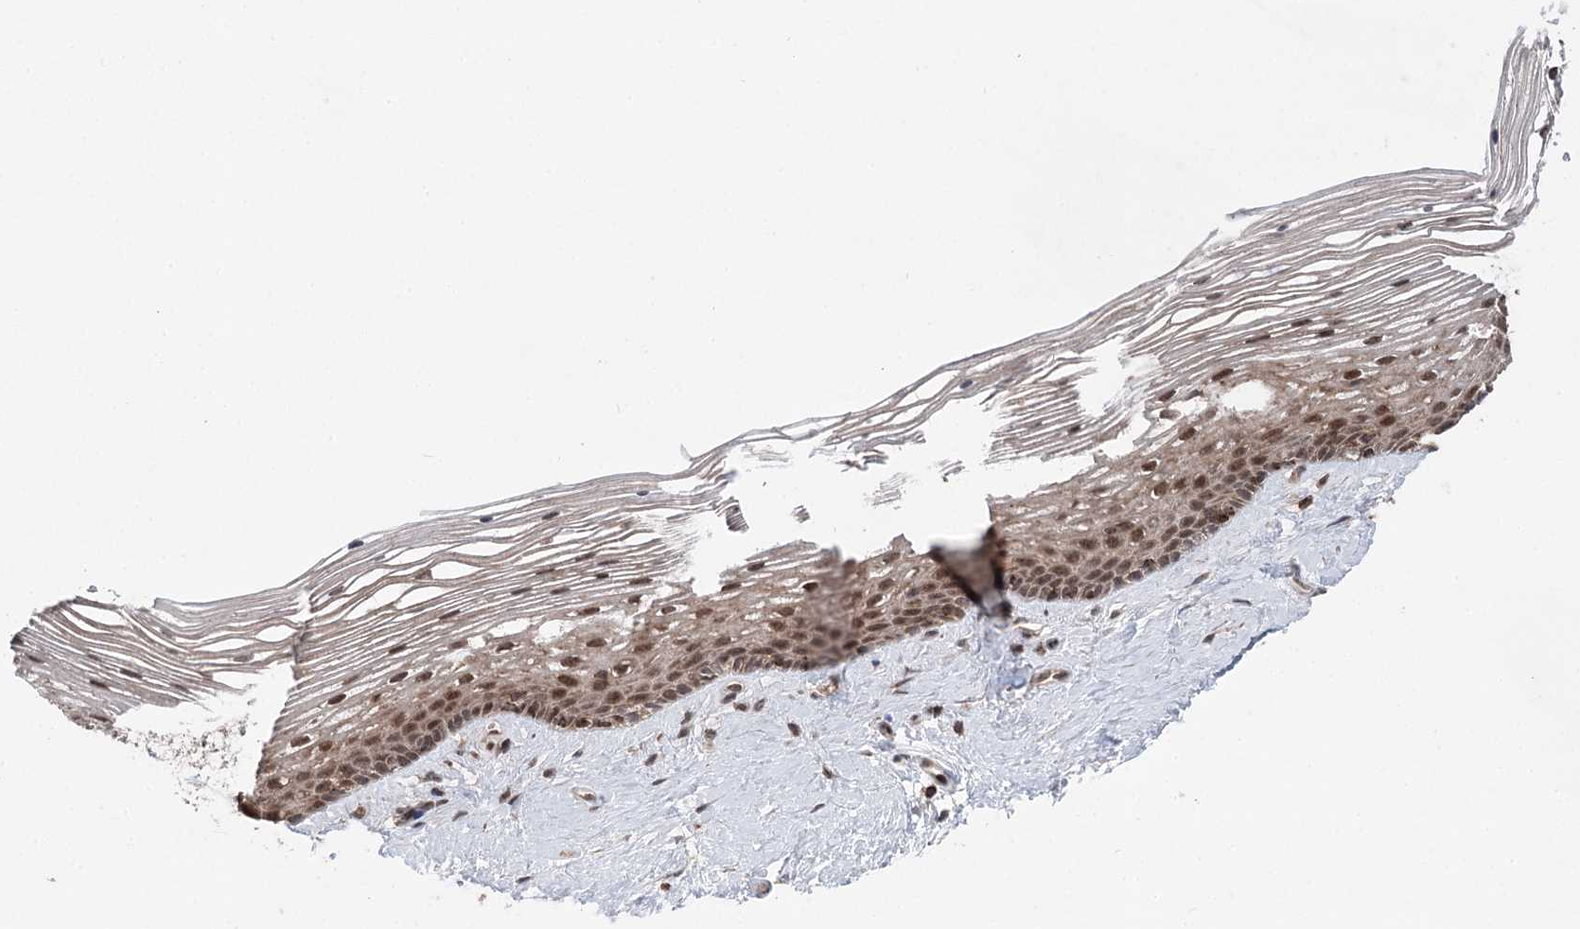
{"staining": {"intensity": "moderate", "quantity": ">75%", "location": "cytoplasmic/membranous,nuclear"}, "tissue": "vagina", "cell_type": "Squamous epithelial cells", "image_type": "normal", "snomed": [{"axis": "morphology", "description": "Normal tissue, NOS"}, {"axis": "topography", "description": "Vagina"}], "caption": "This is an image of immunohistochemistry staining of unremarkable vagina, which shows moderate expression in the cytoplasmic/membranous,nuclear of squamous epithelial cells.", "gene": "CCSER2", "patient": {"sex": "female", "age": 46}}